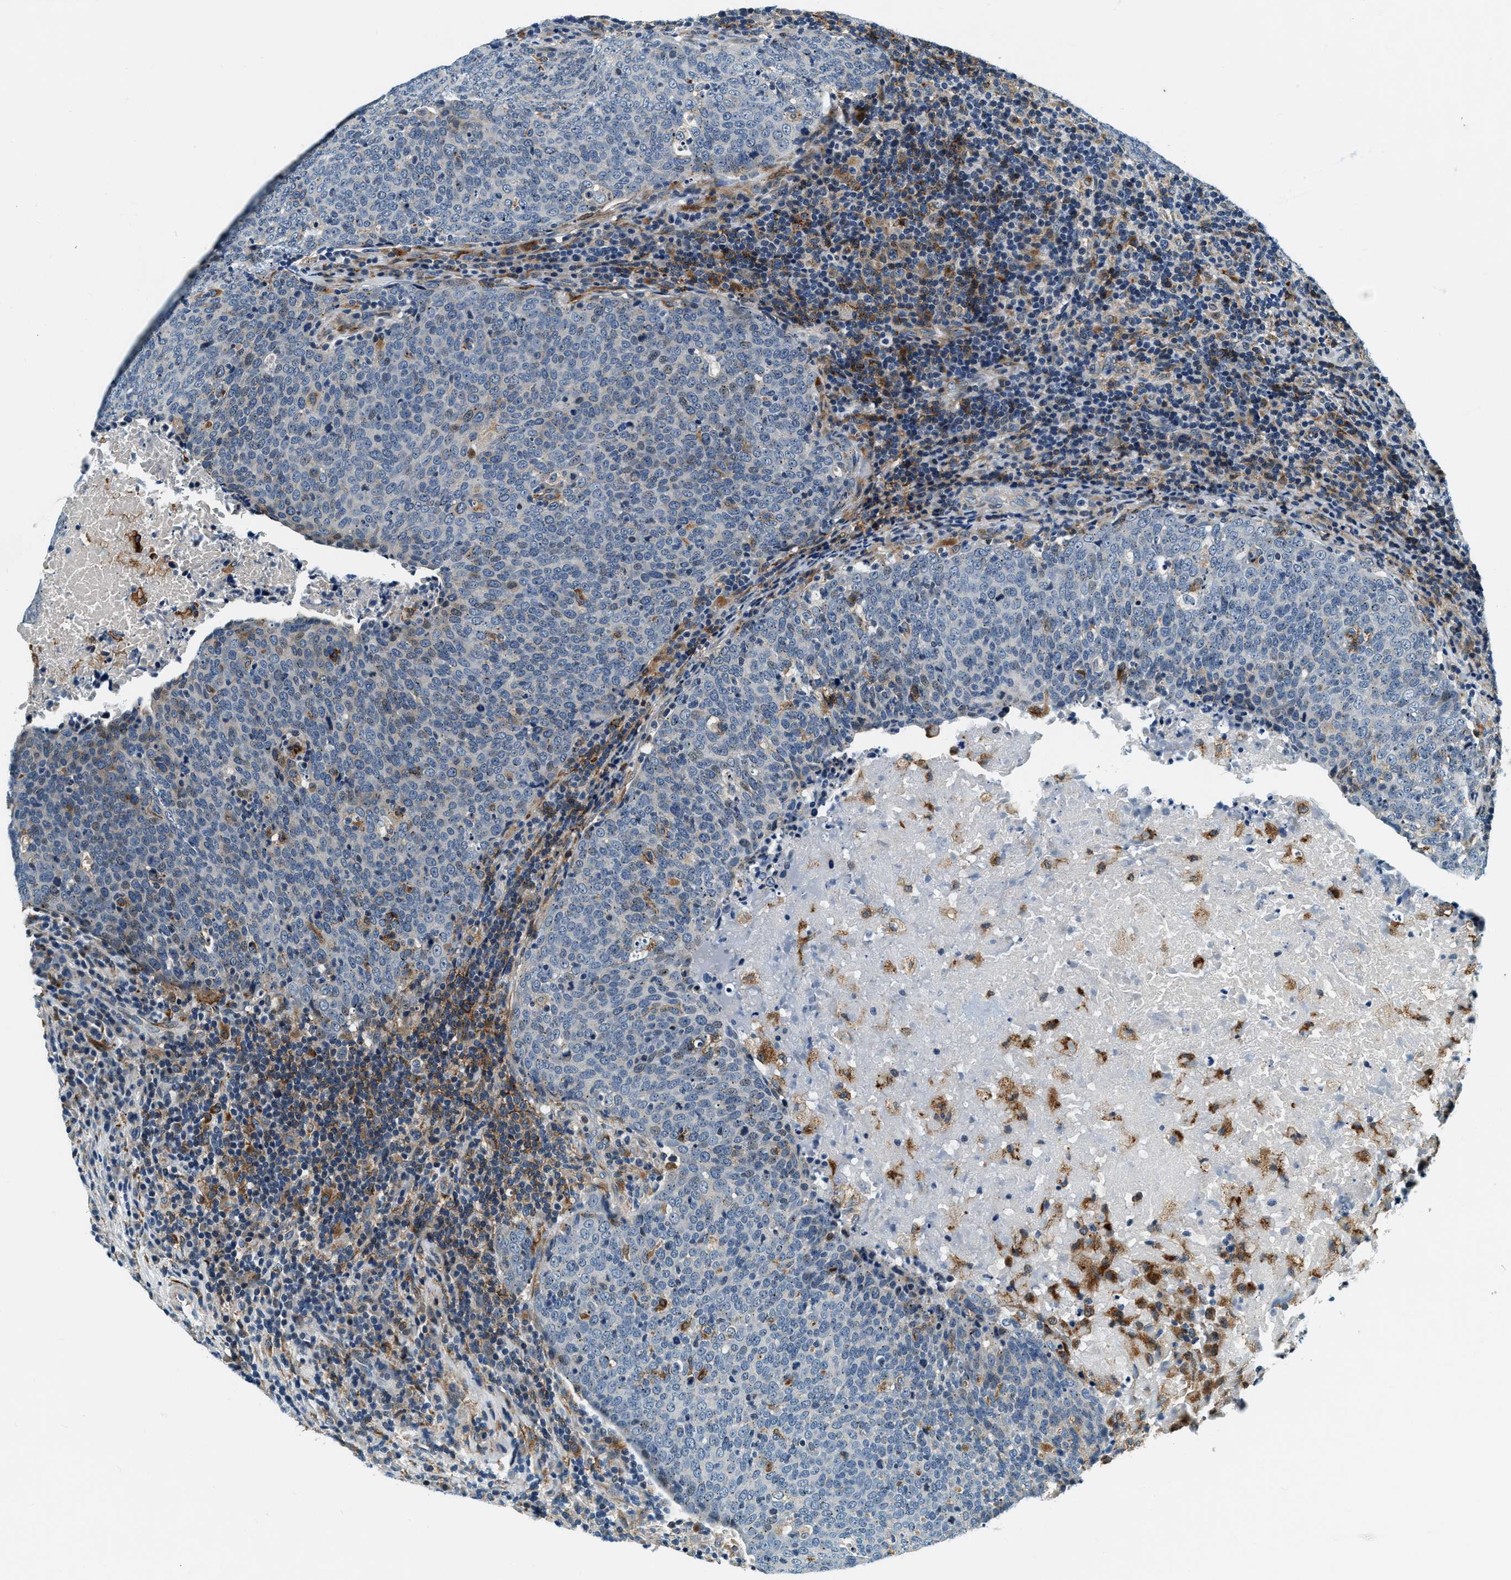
{"staining": {"intensity": "negative", "quantity": "none", "location": "none"}, "tissue": "head and neck cancer", "cell_type": "Tumor cells", "image_type": "cancer", "snomed": [{"axis": "morphology", "description": "Squamous cell carcinoma, NOS"}, {"axis": "morphology", "description": "Squamous cell carcinoma, metastatic, NOS"}, {"axis": "topography", "description": "Lymph node"}, {"axis": "topography", "description": "Head-Neck"}], "caption": "High magnification brightfield microscopy of head and neck metastatic squamous cell carcinoma stained with DAB (3,3'-diaminobenzidine) (brown) and counterstained with hematoxylin (blue): tumor cells show no significant staining.", "gene": "C2orf66", "patient": {"sex": "male", "age": 62}}